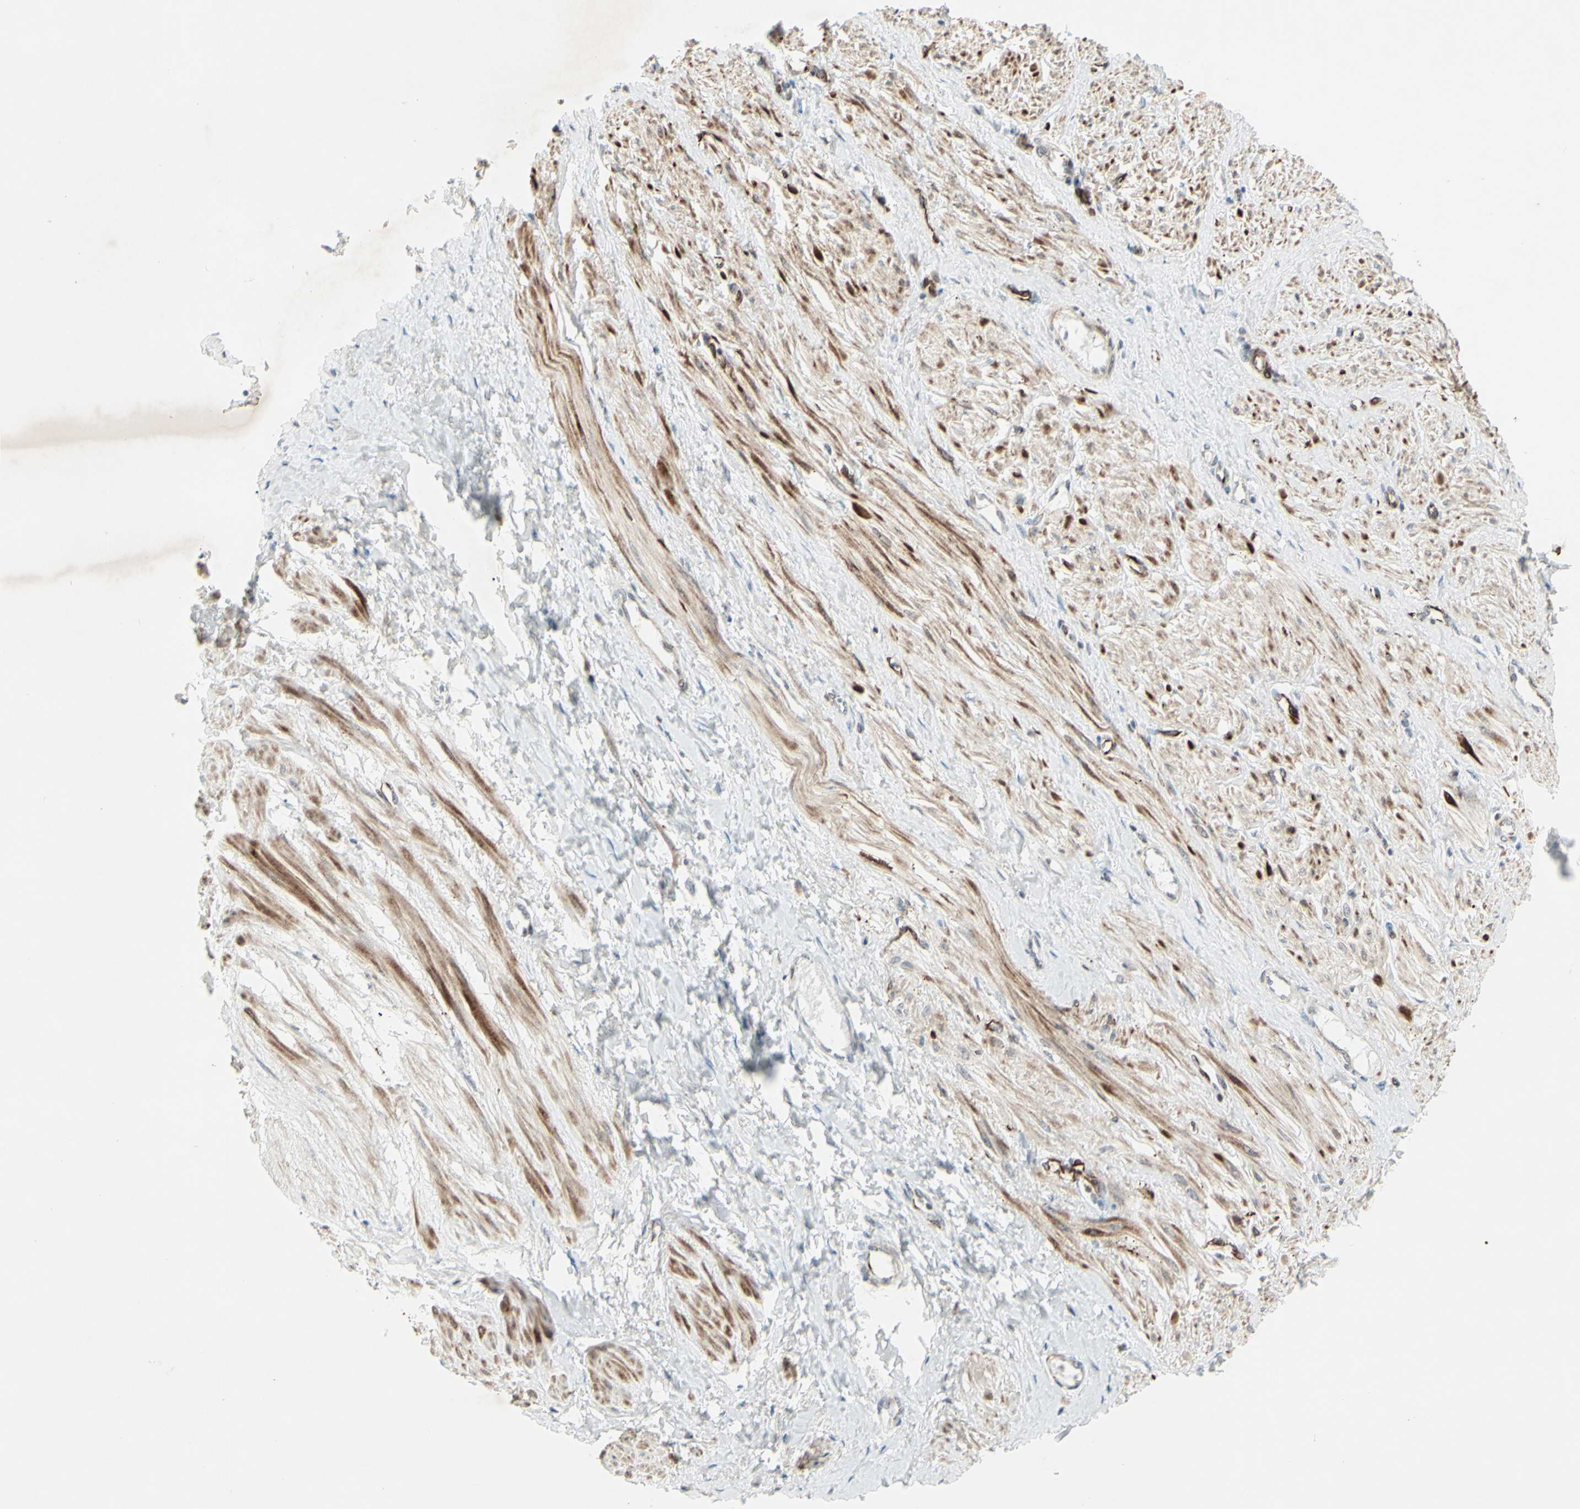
{"staining": {"intensity": "moderate", "quantity": ">75%", "location": "cytoplasmic/membranous,nuclear"}, "tissue": "smooth muscle", "cell_type": "Smooth muscle cells", "image_type": "normal", "snomed": [{"axis": "morphology", "description": "Normal tissue, NOS"}, {"axis": "topography", "description": "Smooth muscle"}, {"axis": "topography", "description": "Uterus"}], "caption": "Smooth muscle was stained to show a protein in brown. There is medium levels of moderate cytoplasmic/membranous,nuclear positivity in about >75% of smooth muscle cells. The staining was performed using DAB (3,3'-diaminobenzidine) to visualize the protein expression in brown, while the nuclei were stained in blue with hematoxylin (Magnification: 20x).", "gene": "FGFR2", "patient": {"sex": "female", "age": 39}}